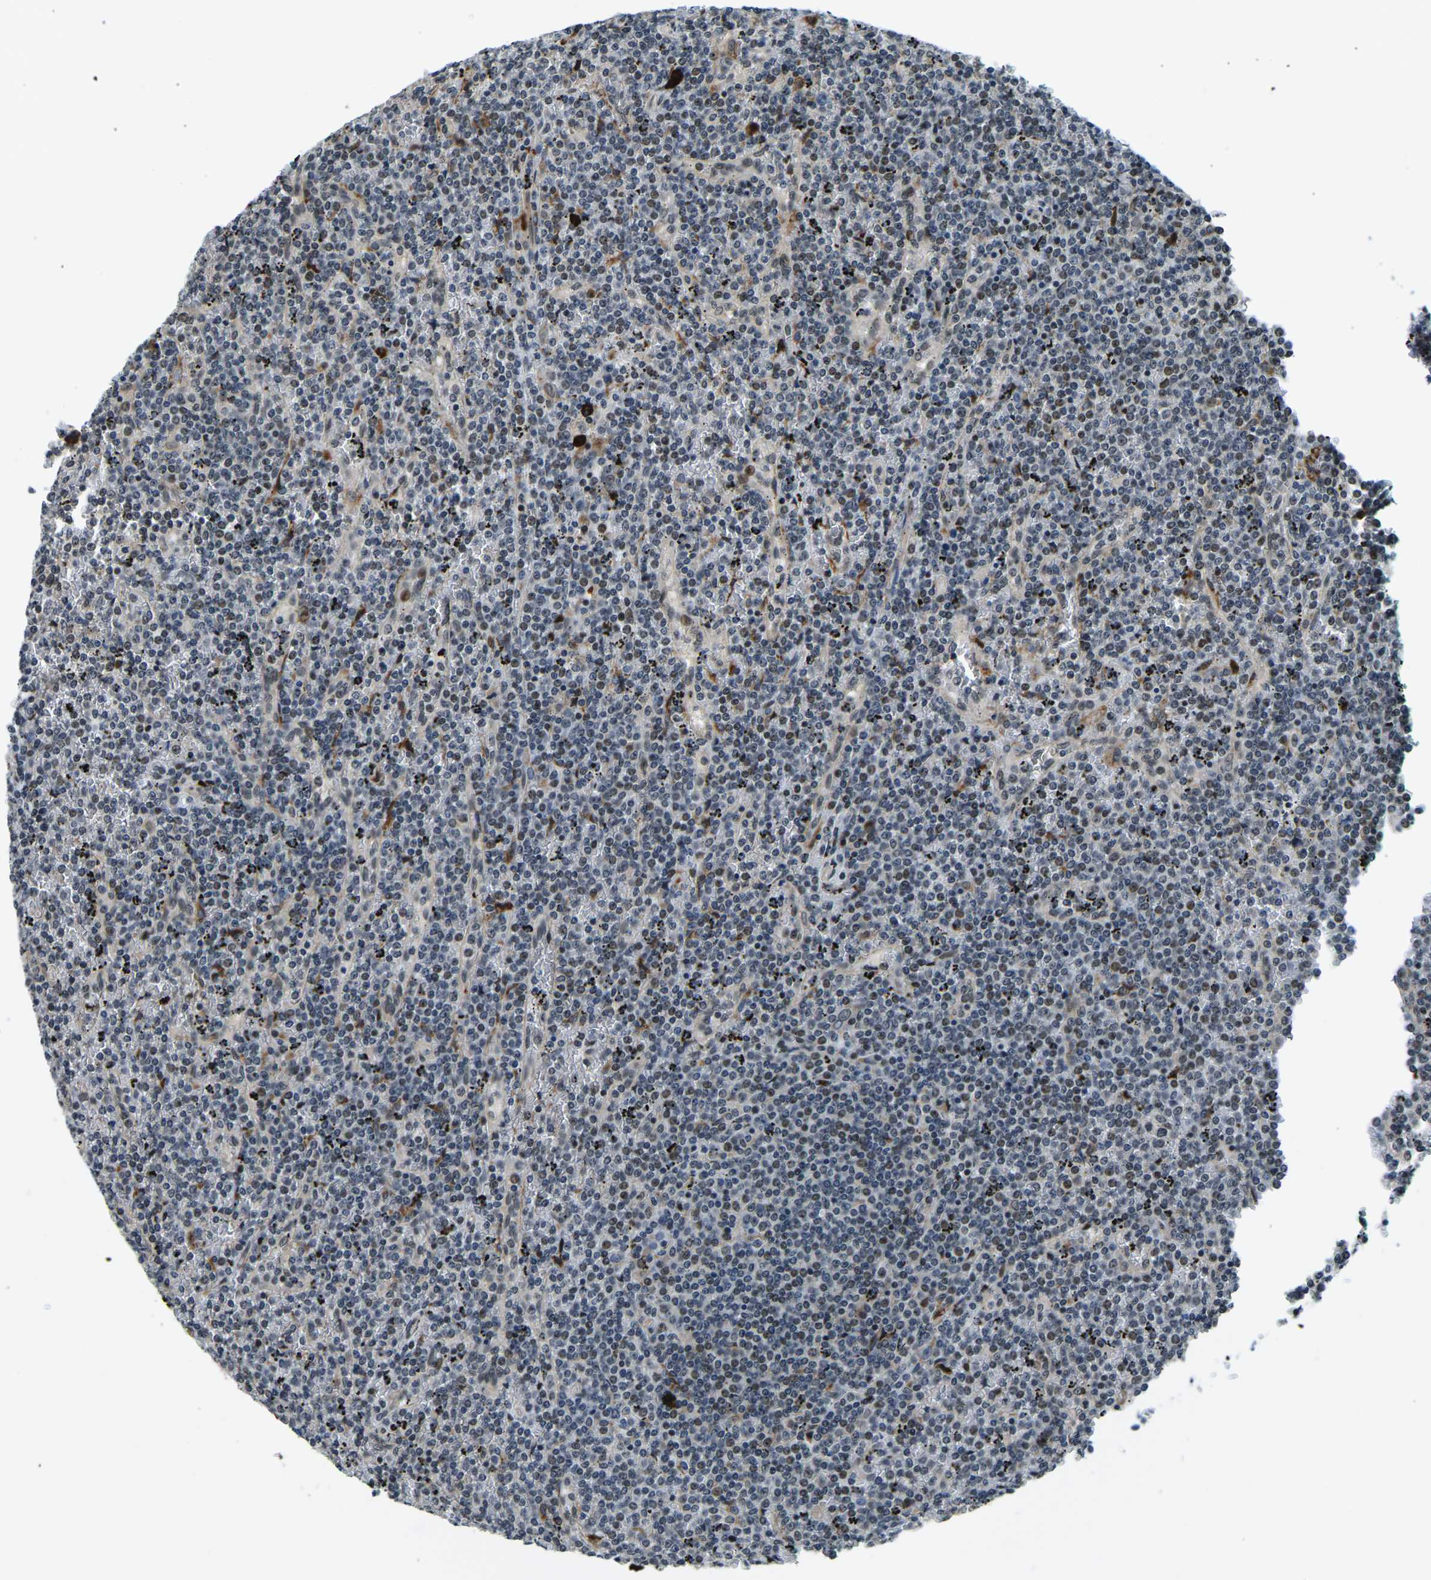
{"staining": {"intensity": "moderate", "quantity": "25%-75%", "location": "nuclear"}, "tissue": "lymphoma", "cell_type": "Tumor cells", "image_type": "cancer", "snomed": [{"axis": "morphology", "description": "Malignant lymphoma, non-Hodgkin's type, Low grade"}, {"axis": "topography", "description": "Spleen"}], "caption": "A brown stain labels moderate nuclear positivity of a protein in human low-grade malignant lymphoma, non-Hodgkin's type tumor cells.", "gene": "ING2", "patient": {"sex": "female", "age": 19}}